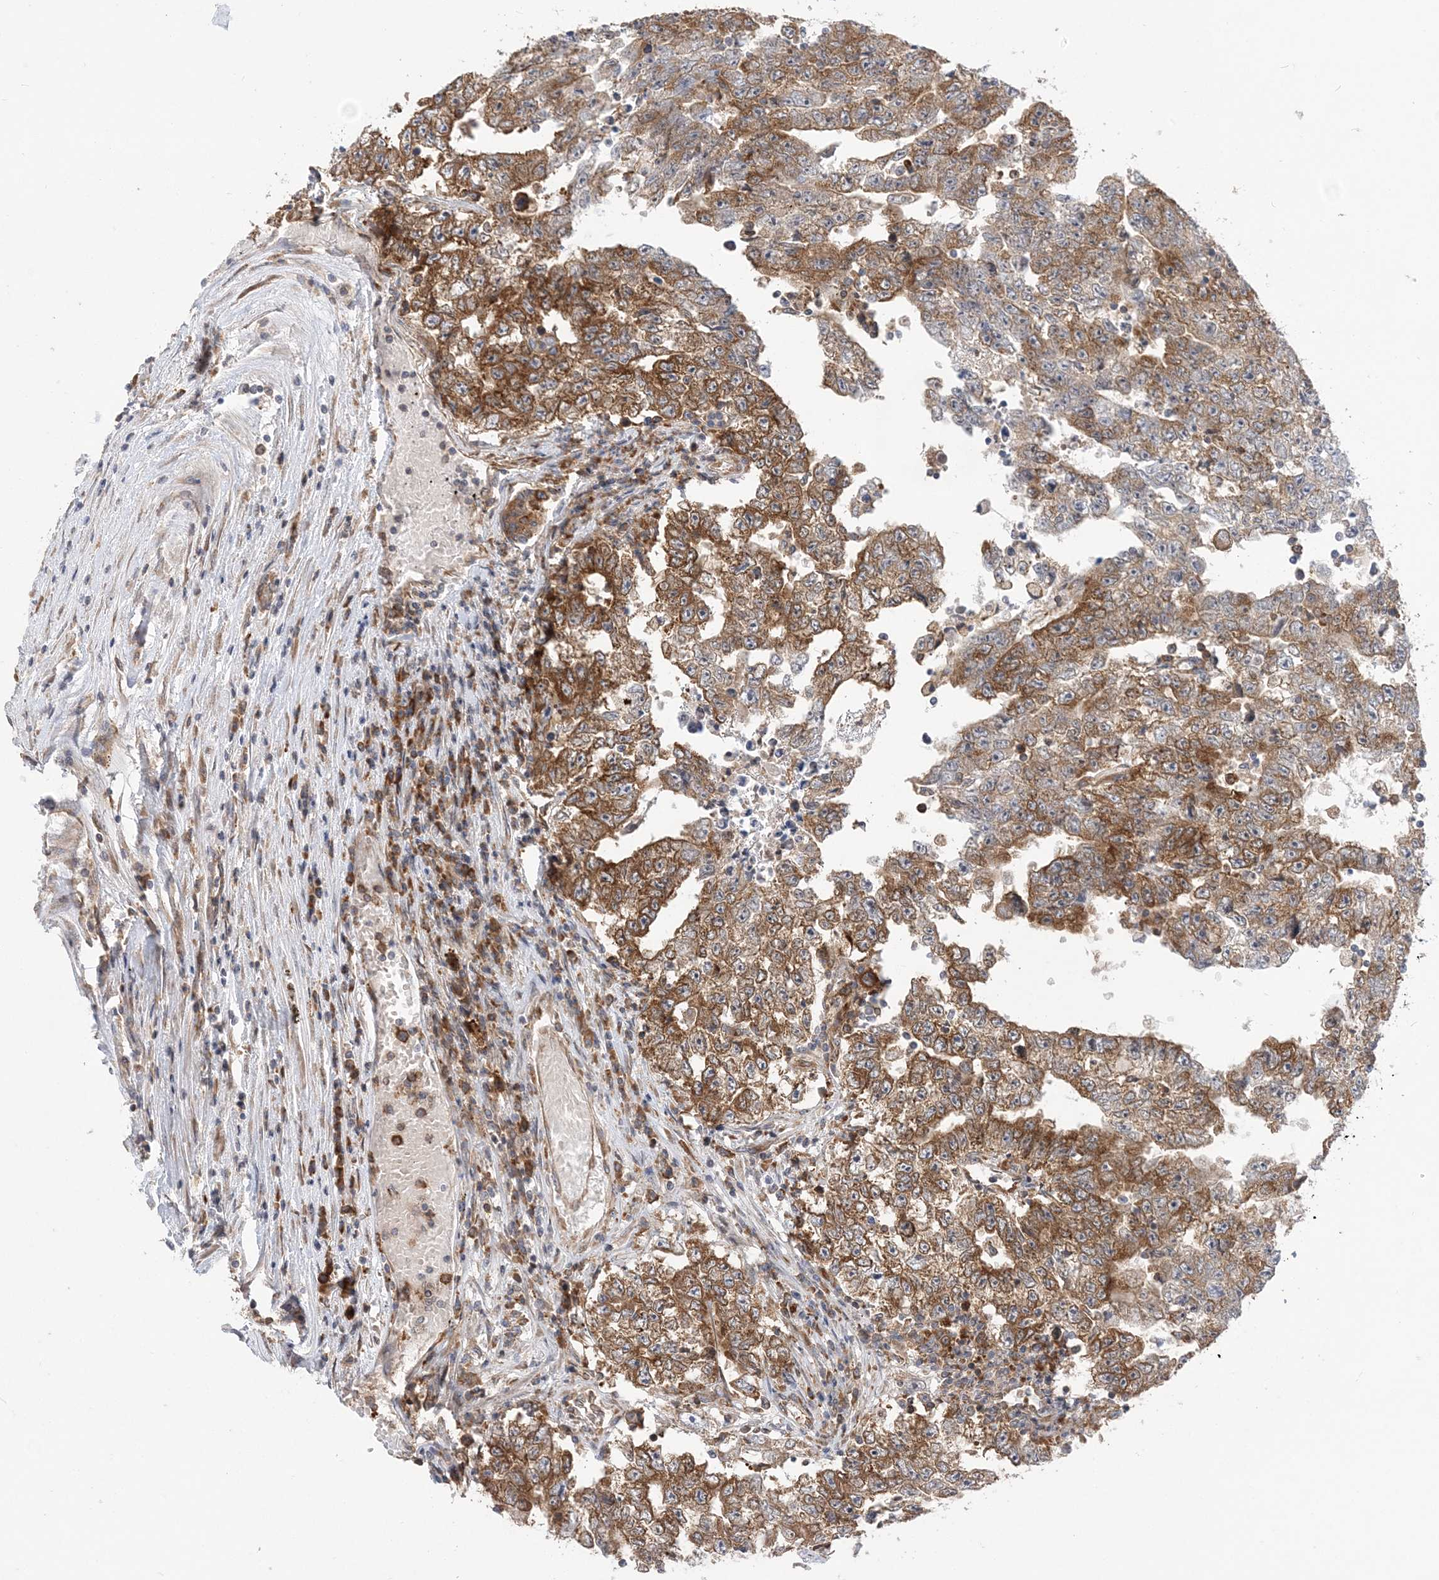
{"staining": {"intensity": "moderate", "quantity": ">75%", "location": "cytoplasmic/membranous"}, "tissue": "testis cancer", "cell_type": "Tumor cells", "image_type": "cancer", "snomed": [{"axis": "morphology", "description": "Carcinoma, Embryonal, NOS"}, {"axis": "topography", "description": "Testis"}], "caption": "Immunohistochemical staining of human embryonal carcinoma (testis) displays medium levels of moderate cytoplasmic/membranous expression in about >75% of tumor cells. (brown staining indicates protein expression, while blue staining denotes nuclei).", "gene": "LARP4B", "patient": {"sex": "male", "age": 25}}